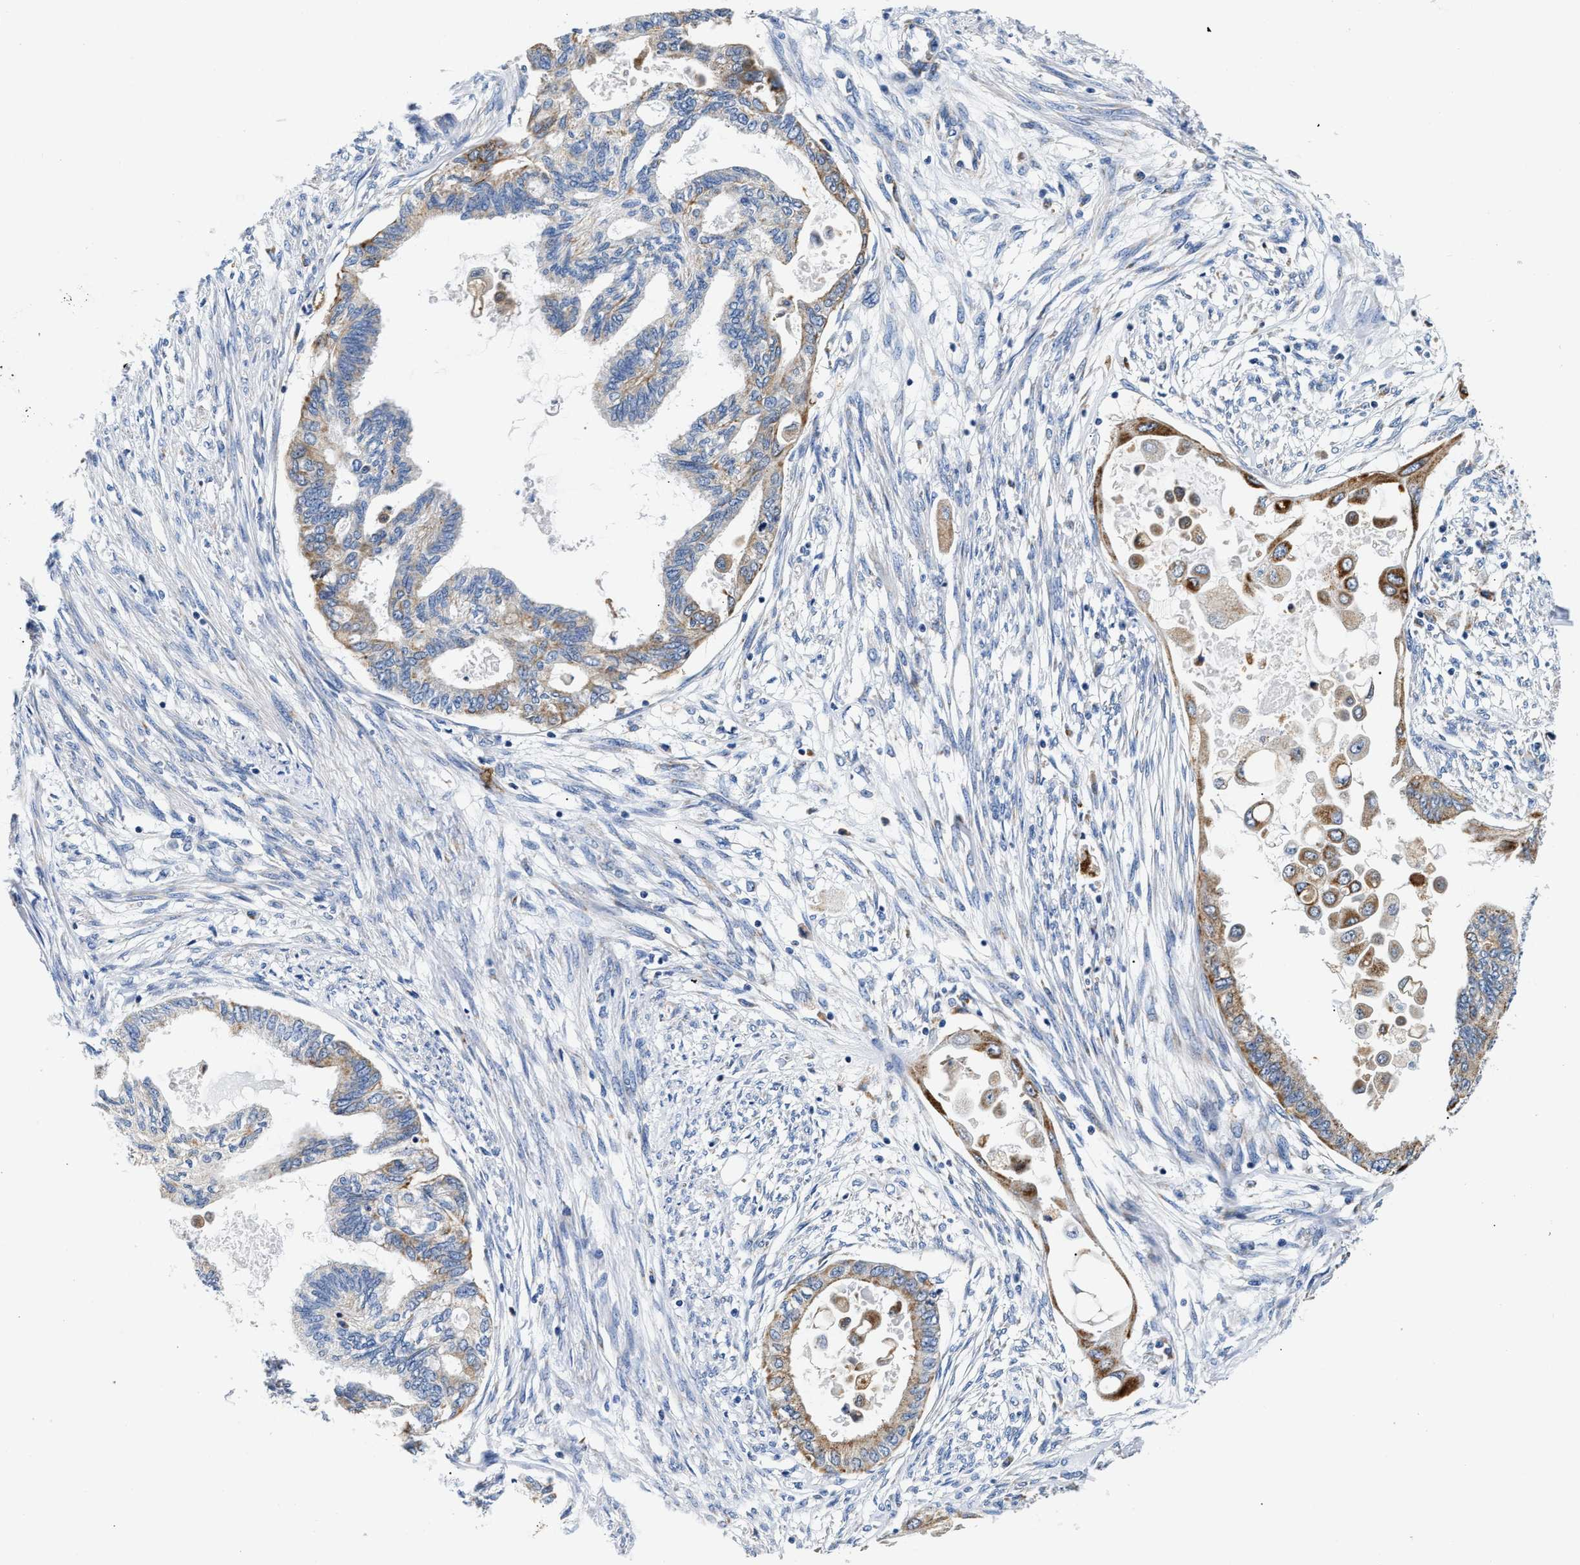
{"staining": {"intensity": "moderate", "quantity": "<25%", "location": "cytoplasmic/membranous"}, "tissue": "cervical cancer", "cell_type": "Tumor cells", "image_type": "cancer", "snomed": [{"axis": "morphology", "description": "Normal tissue, NOS"}, {"axis": "morphology", "description": "Adenocarcinoma, NOS"}, {"axis": "topography", "description": "Cervix"}, {"axis": "topography", "description": "Endometrium"}], "caption": "Human adenocarcinoma (cervical) stained for a protein (brown) reveals moderate cytoplasmic/membranous positive positivity in approximately <25% of tumor cells.", "gene": "ACADVL", "patient": {"sex": "female", "age": 86}}